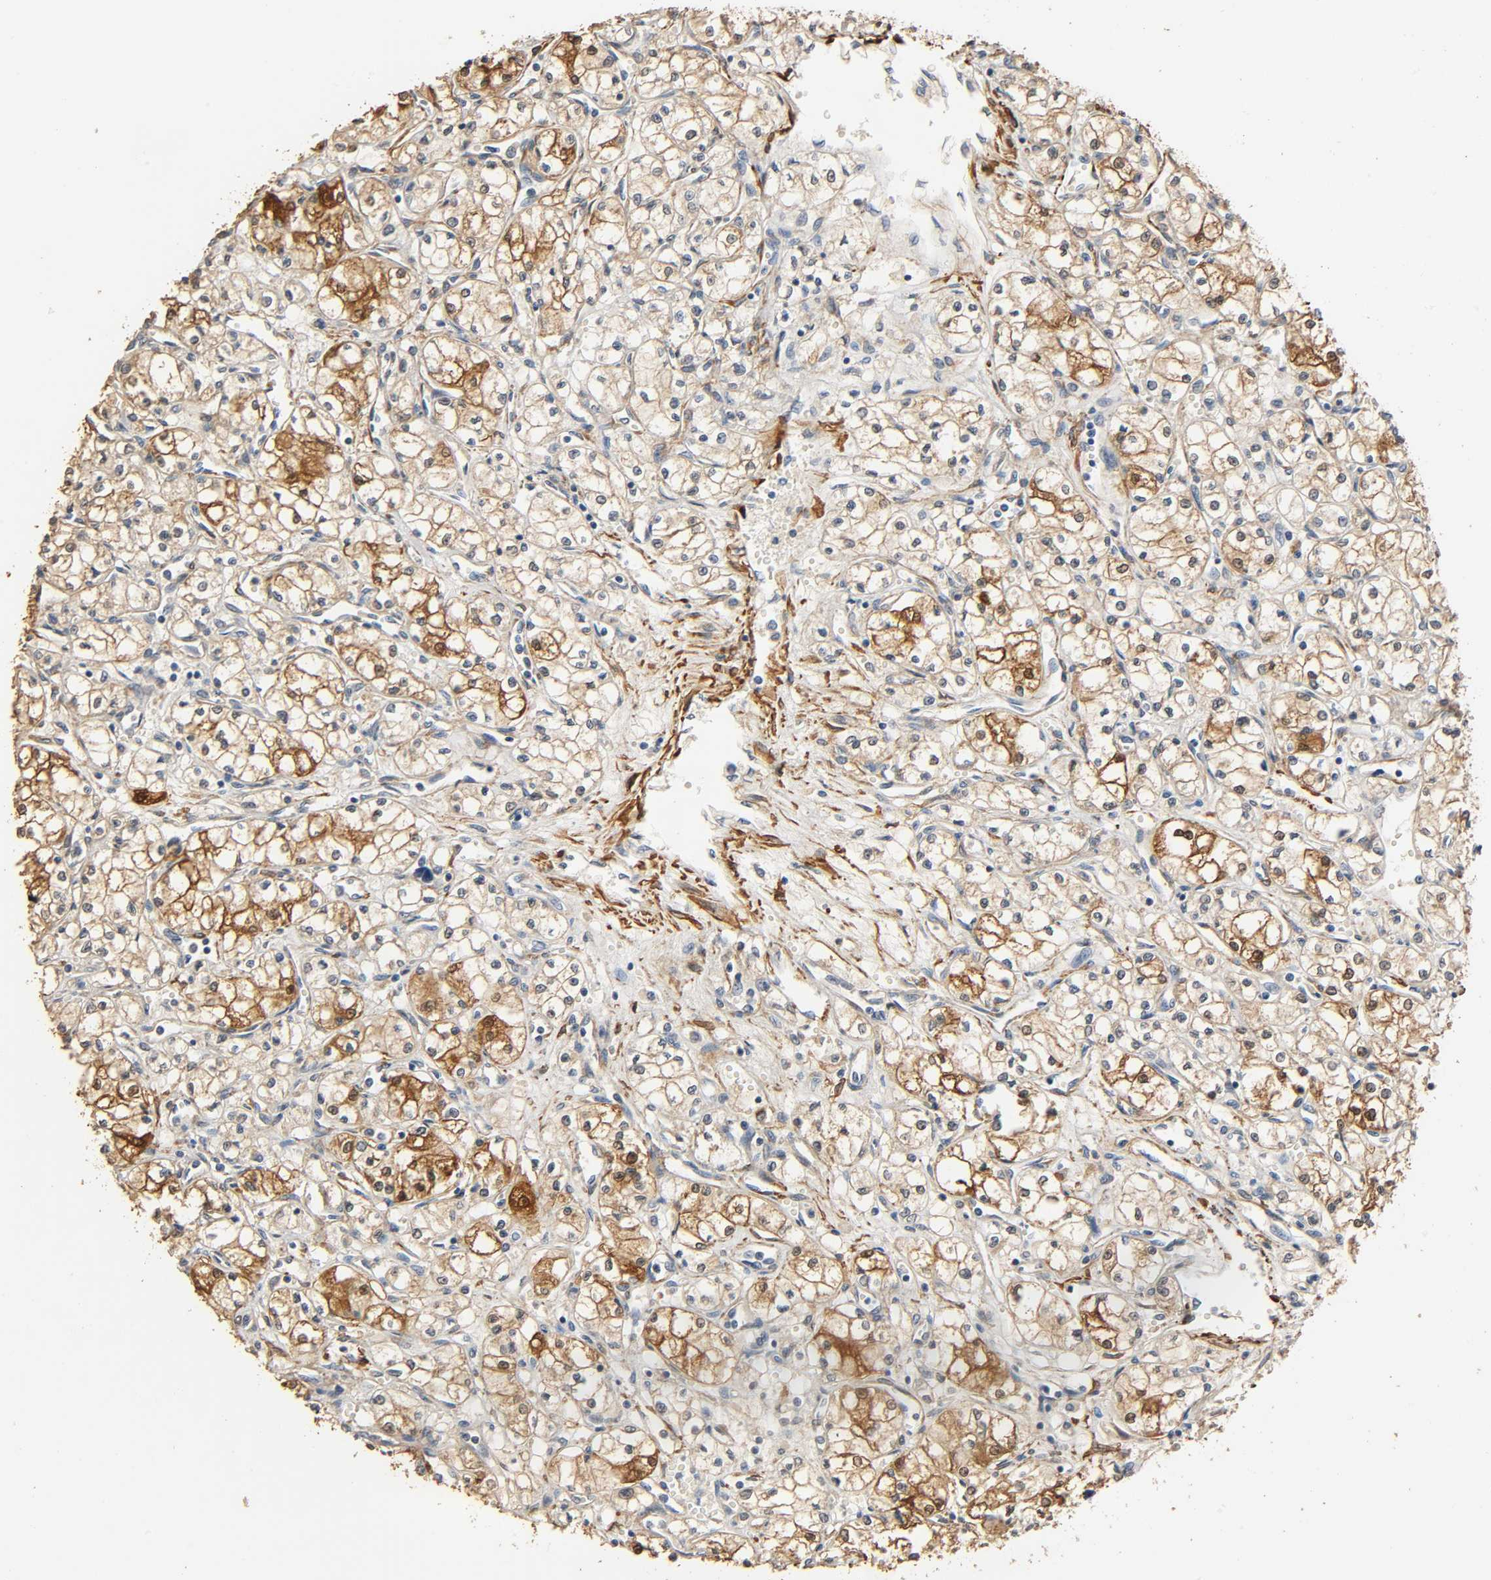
{"staining": {"intensity": "moderate", "quantity": "25%-75%", "location": "cytoplasmic/membranous,nuclear"}, "tissue": "renal cancer", "cell_type": "Tumor cells", "image_type": "cancer", "snomed": [{"axis": "morphology", "description": "Normal tissue, NOS"}, {"axis": "morphology", "description": "Adenocarcinoma, NOS"}, {"axis": "topography", "description": "Kidney"}], "caption": "A histopathology image of renal adenocarcinoma stained for a protein exhibits moderate cytoplasmic/membranous and nuclear brown staining in tumor cells. (brown staining indicates protein expression, while blue staining denotes nuclei).", "gene": "GSTA3", "patient": {"sex": "male", "age": 59}}